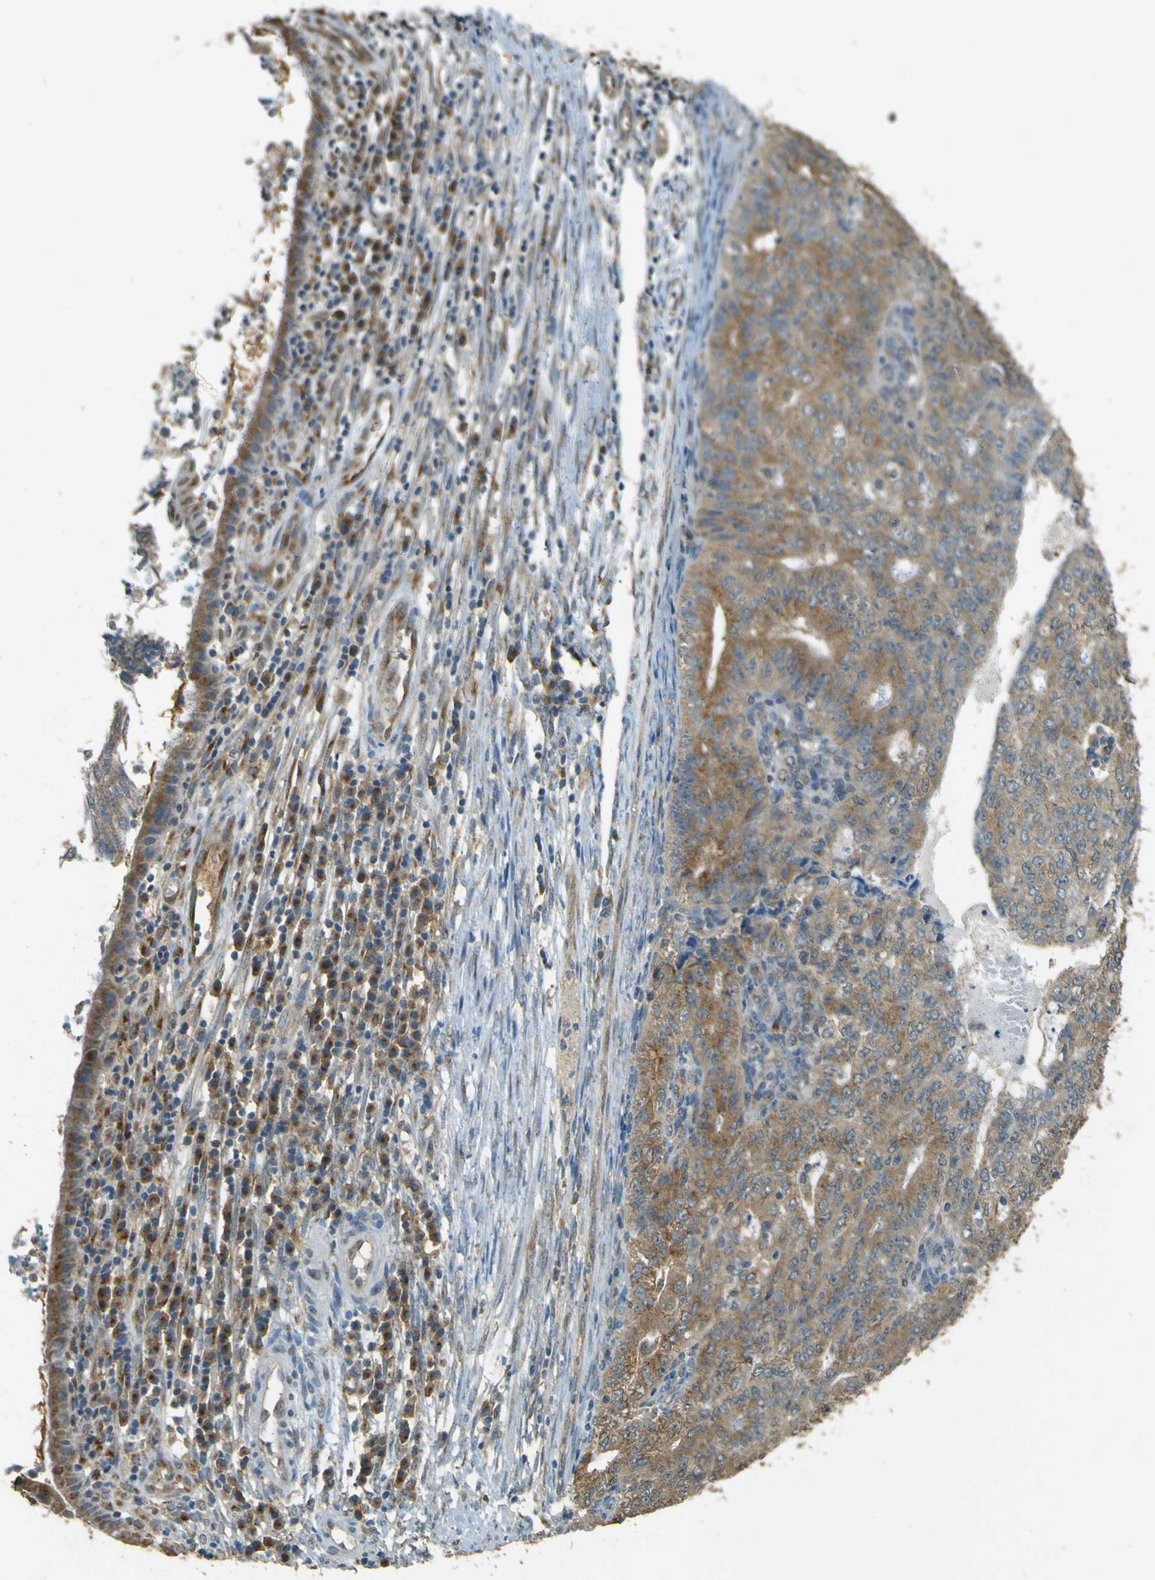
{"staining": {"intensity": "moderate", "quantity": ">75%", "location": "cytoplasmic/membranous"}, "tissue": "endometrial cancer", "cell_type": "Tumor cells", "image_type": "cancer", "snomed": [{"axis": "morphology", "description": "Adenocarcinoma, NOS"}, {"axis": "topography", "description": "Endometrium"}], "caption": "Protein staining of endometrial adenocarcinoma tissue shows moderate cytoplasmic/membranous staining in about >75% of tumor cells.", "gene": "GOLGA1", "patient": {"sex": "female", "age": 32}}